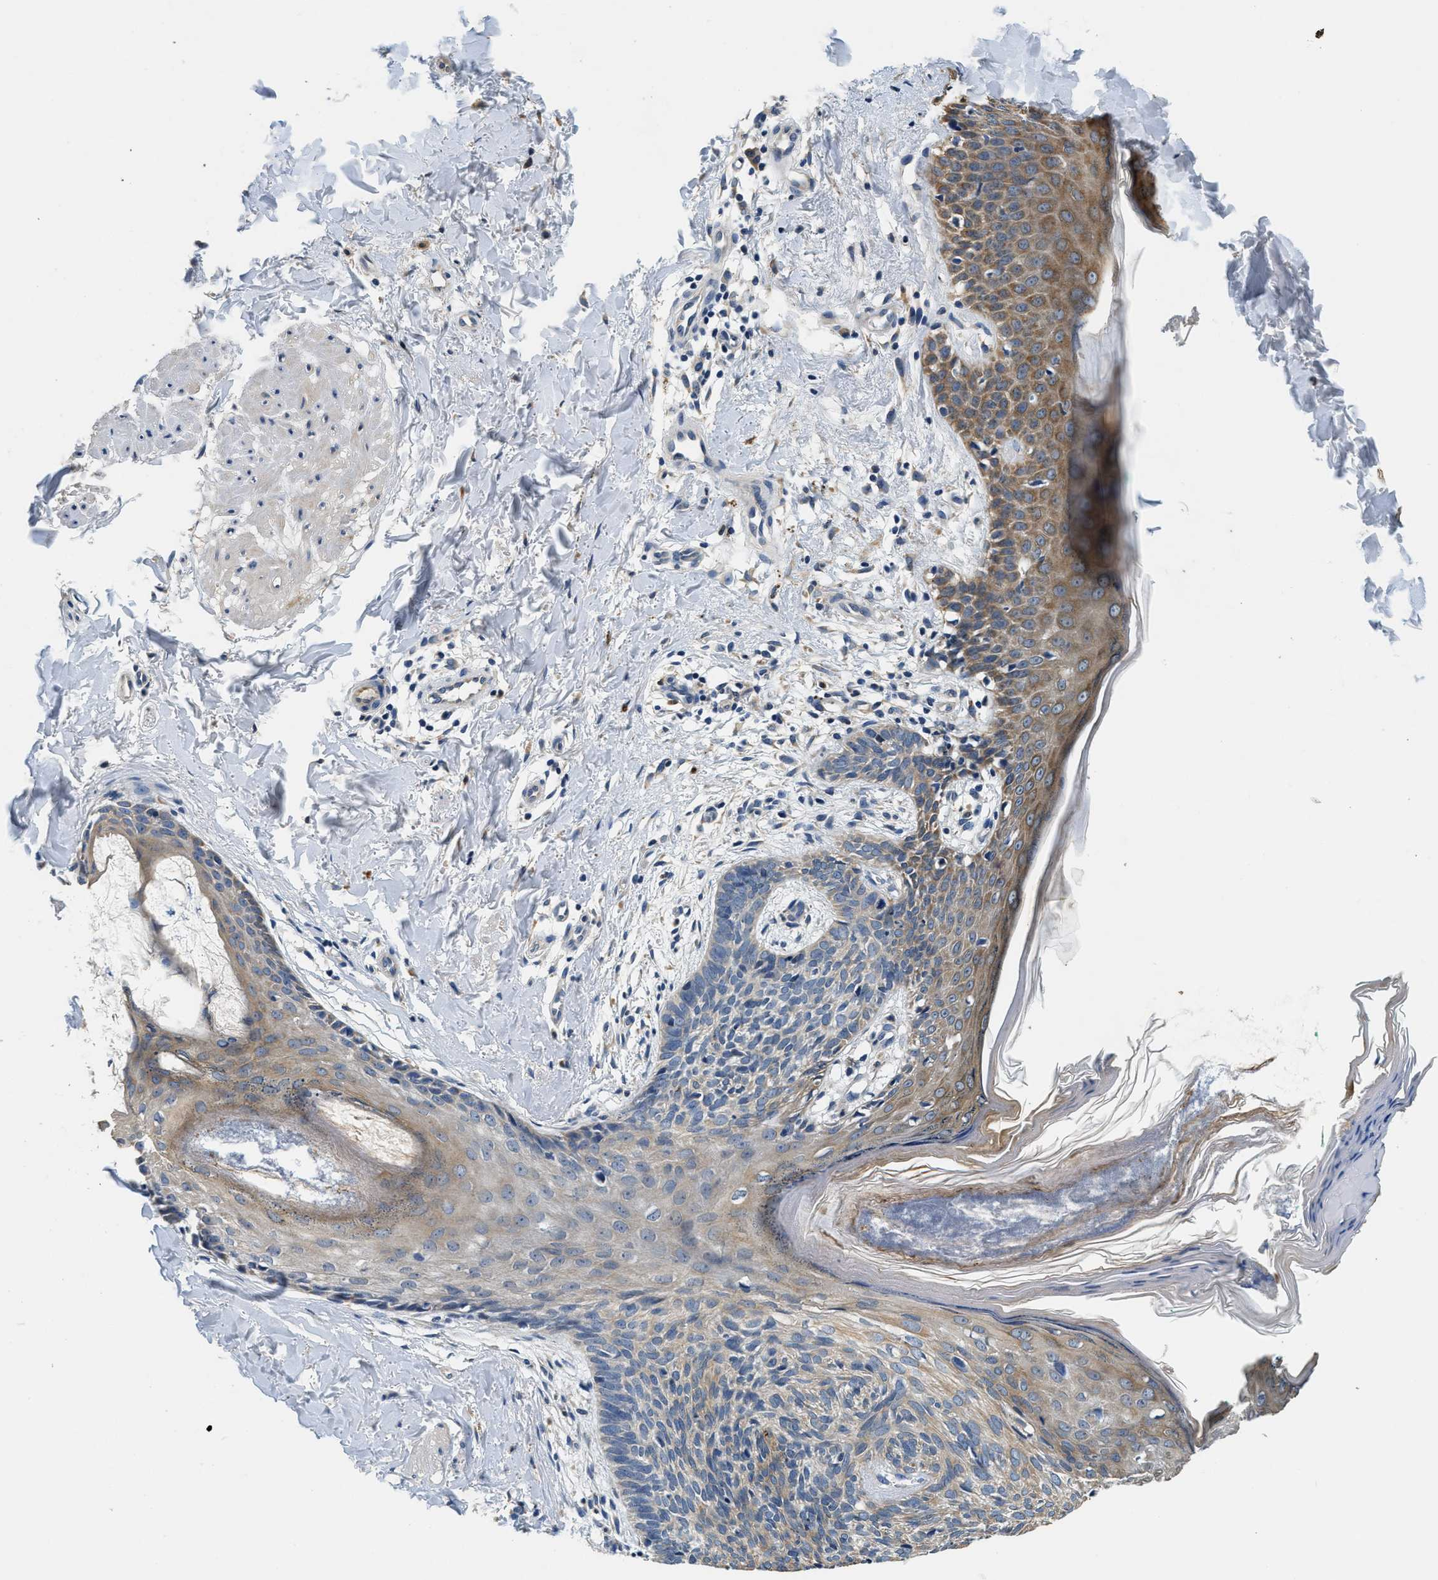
{"staining": {"intensity": "weak", "quantity": "25%-75%", "location": "cytoplasmic/membranous"}, "tissue": "skin cancer", "cell_type": "Tumor cells", "image_type": "cancer", "snomed": [{"axis": "morphology", "description": "Basal cell carcinoma"}, {"axis": "topography", "description": "Skin"}], "caption": "The micrograph displays immunohistochemical staining of skin cancer. There is weak cytoplasmic/membranous staining is present in about 25%-75% of tumor cells.", "gene": "ALDH3A2", "patient": {"sex": "male", "age": 60}}